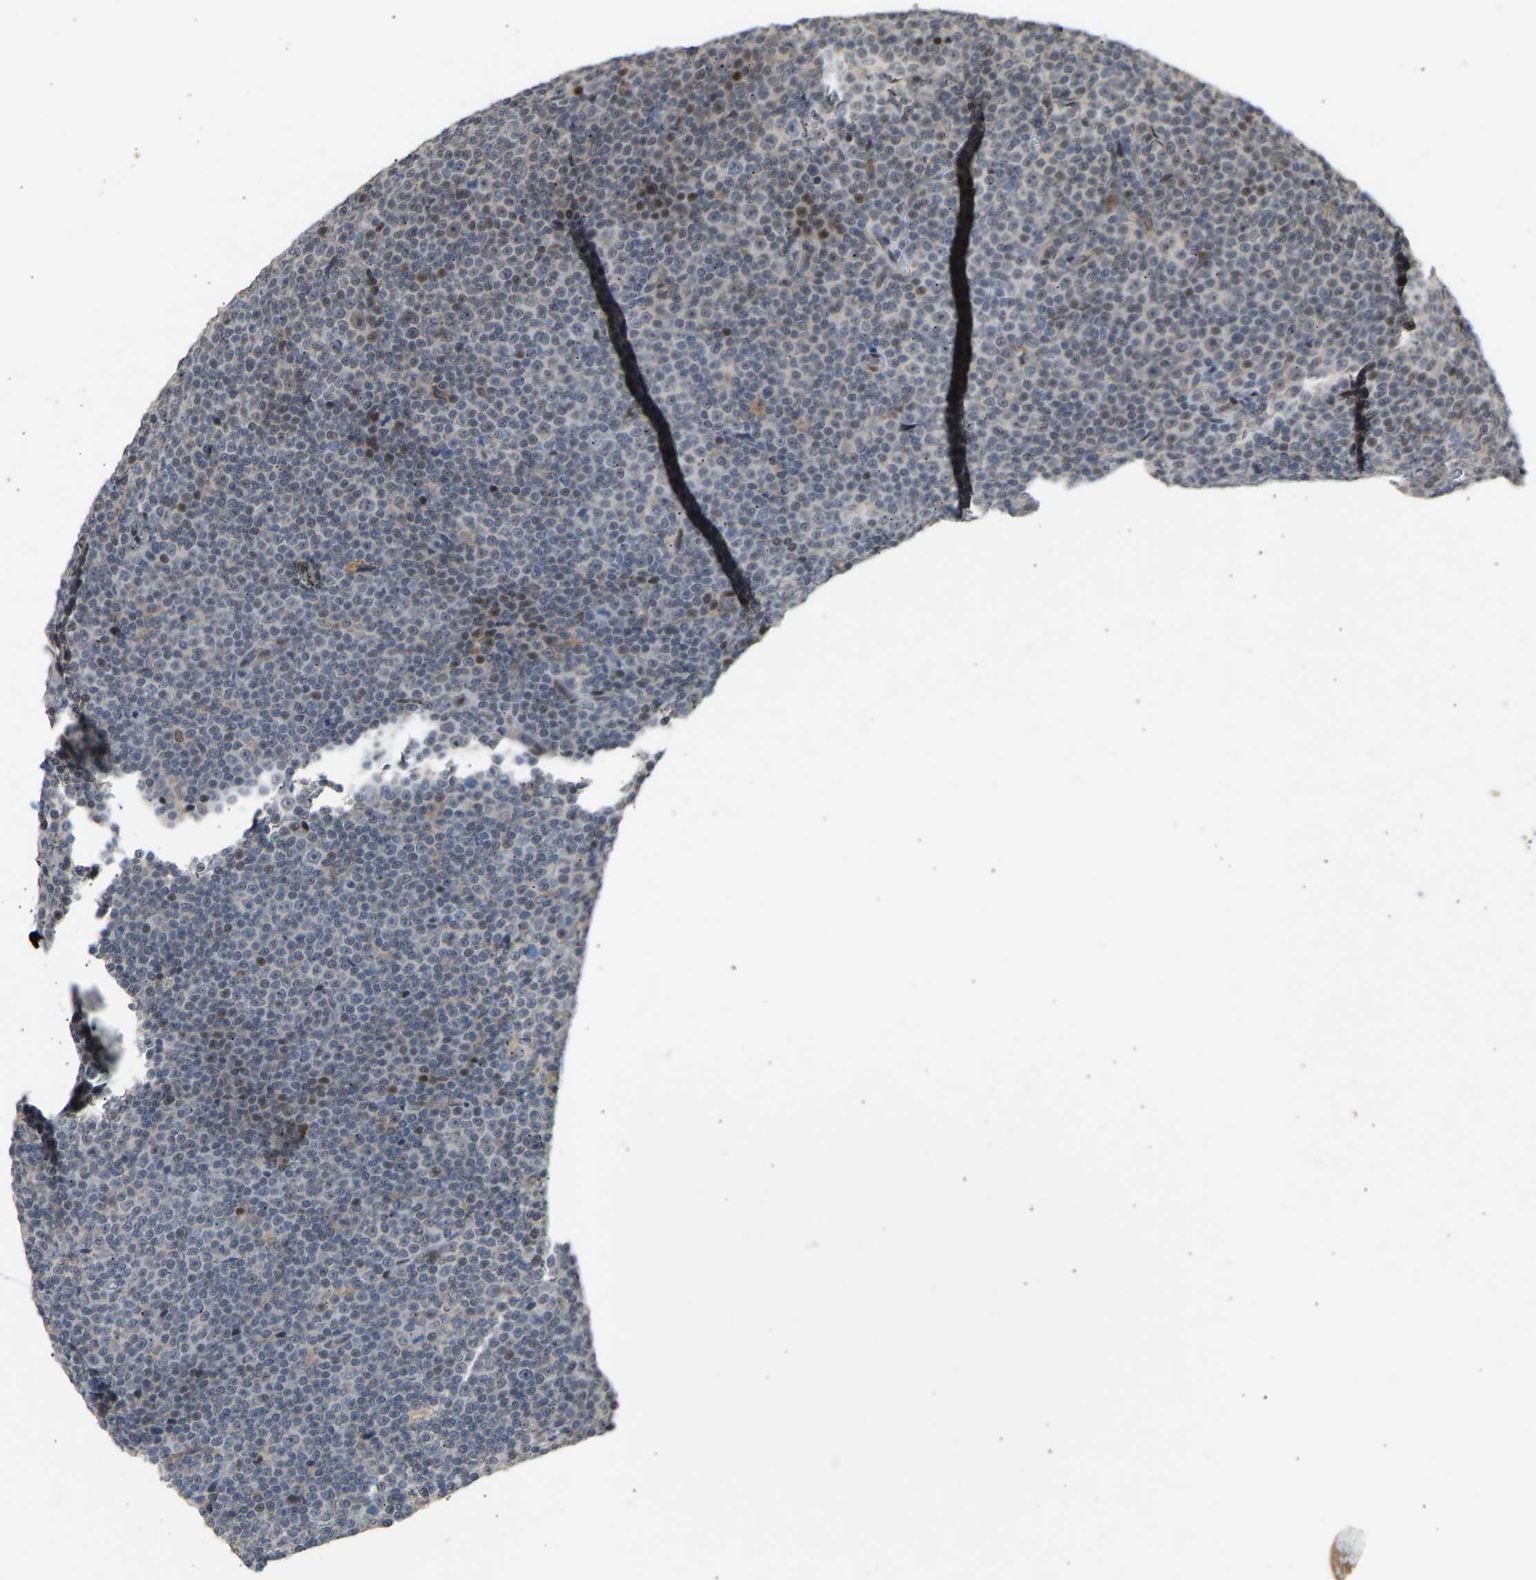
{"staining": {"intensity": "weak", "quantity": "<25%", "location": "nuclear"}, "tissue": "lymphoma", "cell_type": "Tumor cells", "image_type": "cancer", "snomed": [{"axis": "morphology", "description": "Malignant lymphoma, non-Hodgkin's type, Low grade"}, {"axis": "topography", "description": "Lymph node"}], "caption": "Tumor cells show no significant protein positivity in low-grade malignant lymphoma, non-Hodgkin's type.", "gene": "PTPN4", "patient": {"sex": "female", "age": 67}}